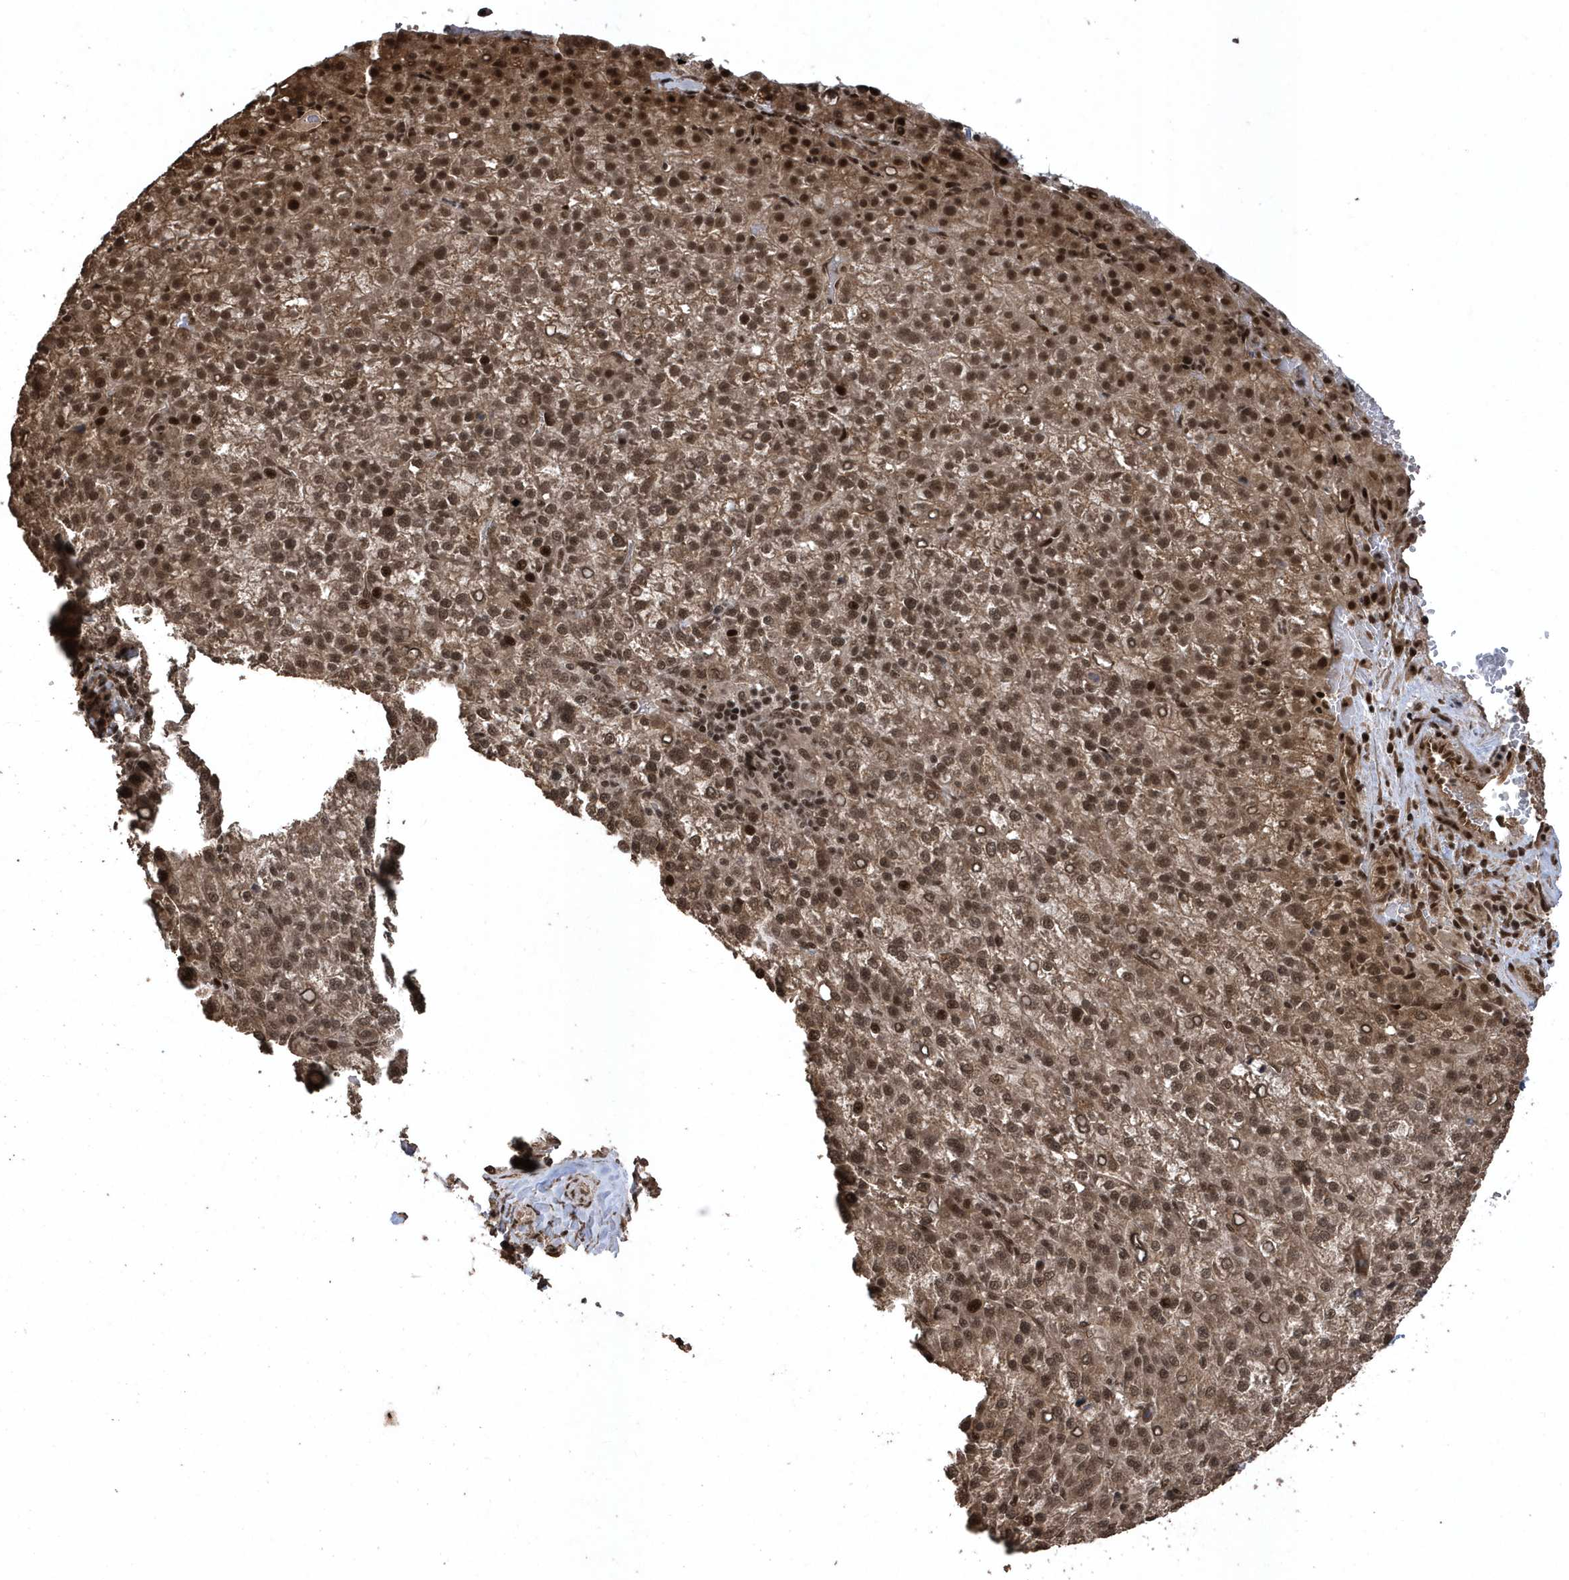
{"staining": {"intensity": "moderate", "quantity": ">75%", "location": "cytoplasmic/membranous,nuclear"}, "tissue": "liver cancer", "cell_type": "Tumor cells", "image_type": "cancer", "snomed": [{"axis": "morphology", "description": "Carcinoma, Hepatocellular, NOS"}, {"axis": "topography", "description": "Liver"}], "caption": "Immunohistochemistry histopathology image of liver hepatocellular carcinoma stained for a protein (brown), which displays medium levels of moderate cytoplasmic/membranous and nuclear expression in about >75% of tumor cells.", "gene": "INTS12", "patient": {"sex": "female", "age": 58}}